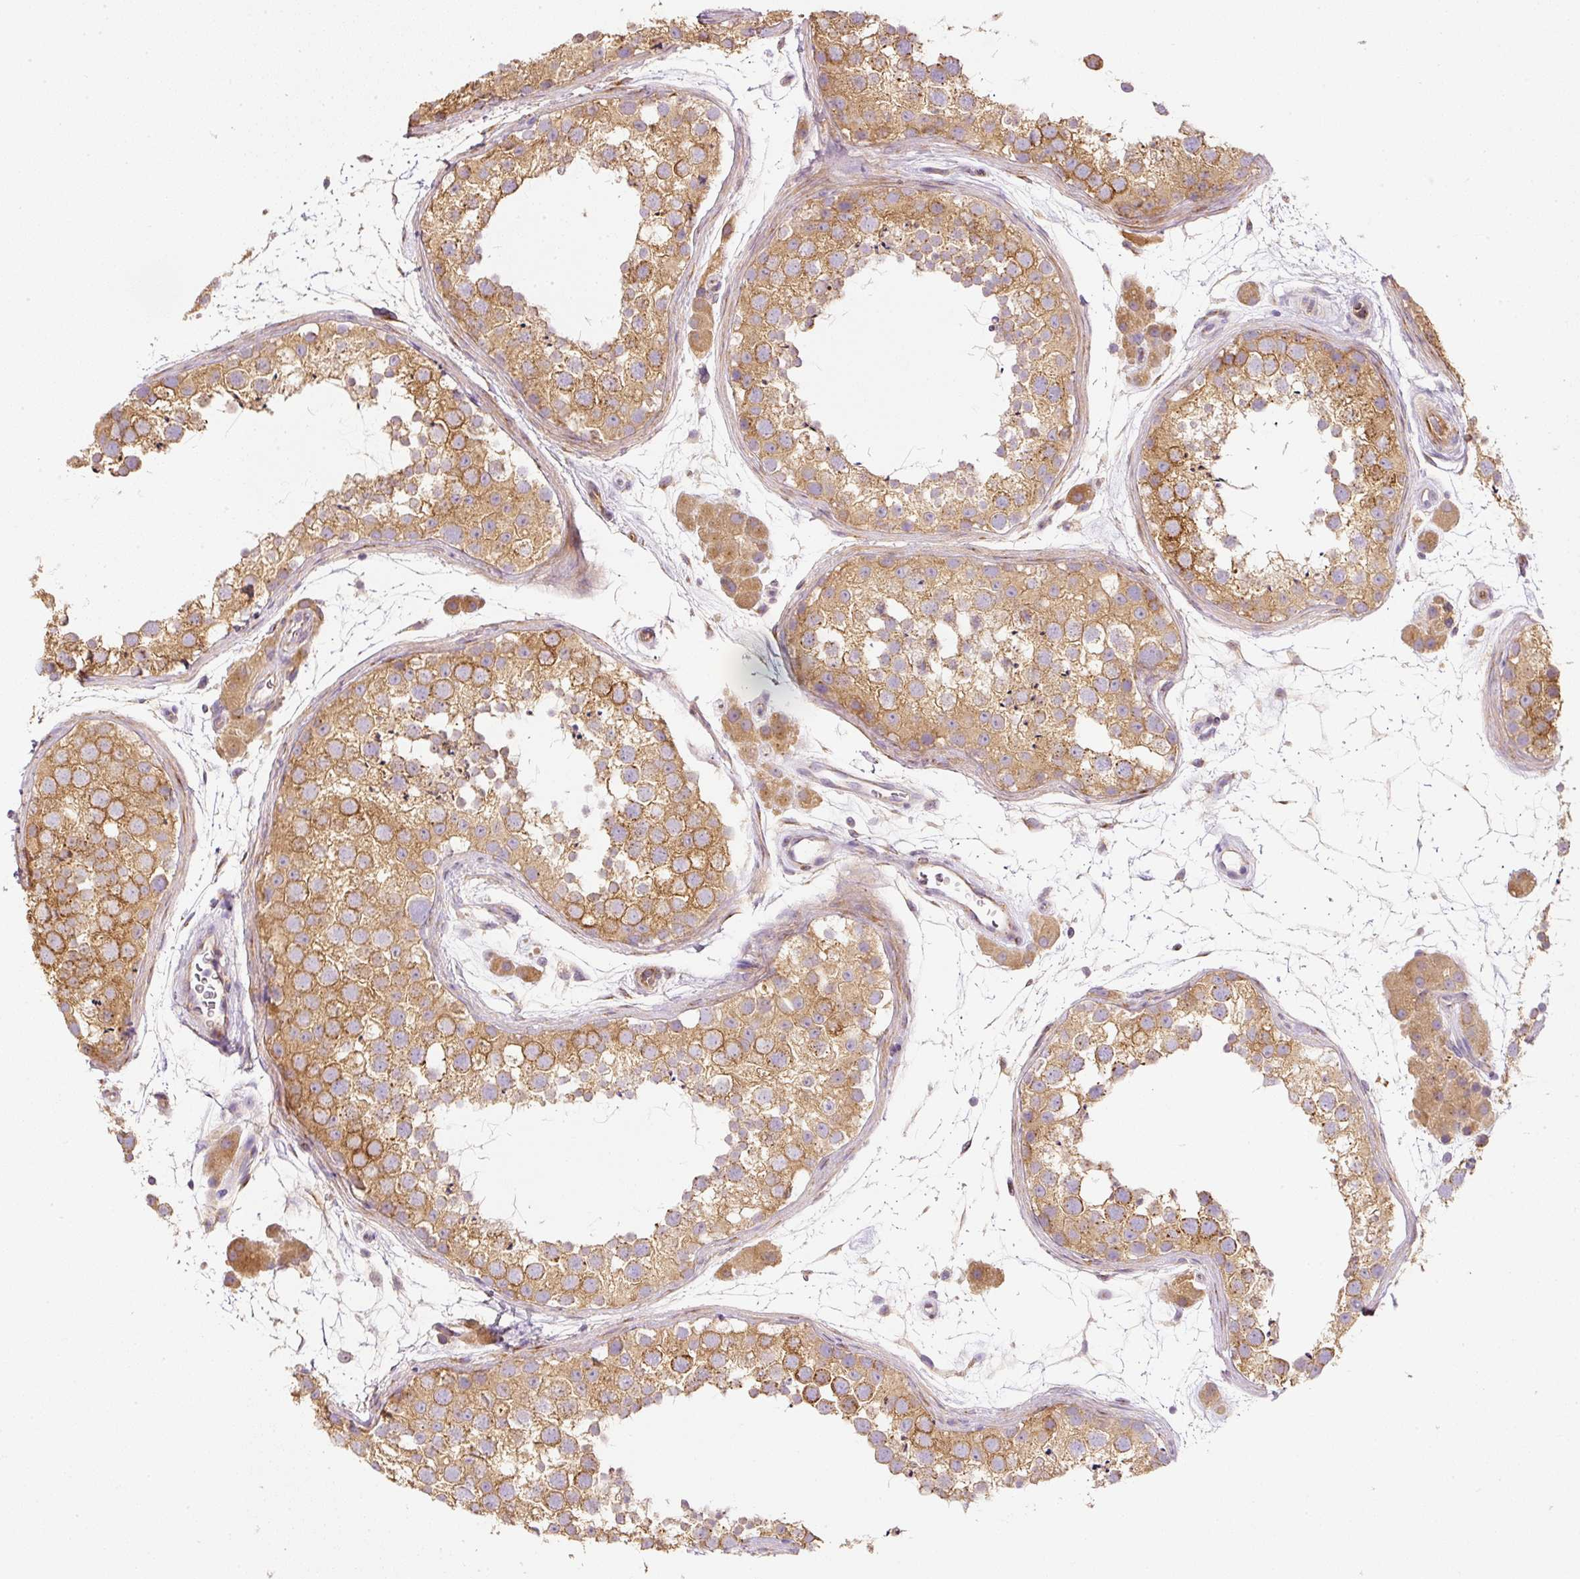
{"staining": {"intensity": "moderate", "quantity": ">75%", "location": "cytoplasmic/membranous"}, "tissue": "testis", "cell_type": "Cells in seminiferous ducts", "image_type": "normal", "snomed": [{"axis": "morphology", "description": "Normal tissue, NOS"}, {"axis": "topography", "description": "Testis"}], "caption": "A histopathology image showing moderate cytoplasmic/membranous staining in approximately >75% of cells in seminiferous ducts in benign testis, as visualized by brown immunohistochemical staining.", "gene": "RNF167", "patient": {"sex": "male", "age": 41}}